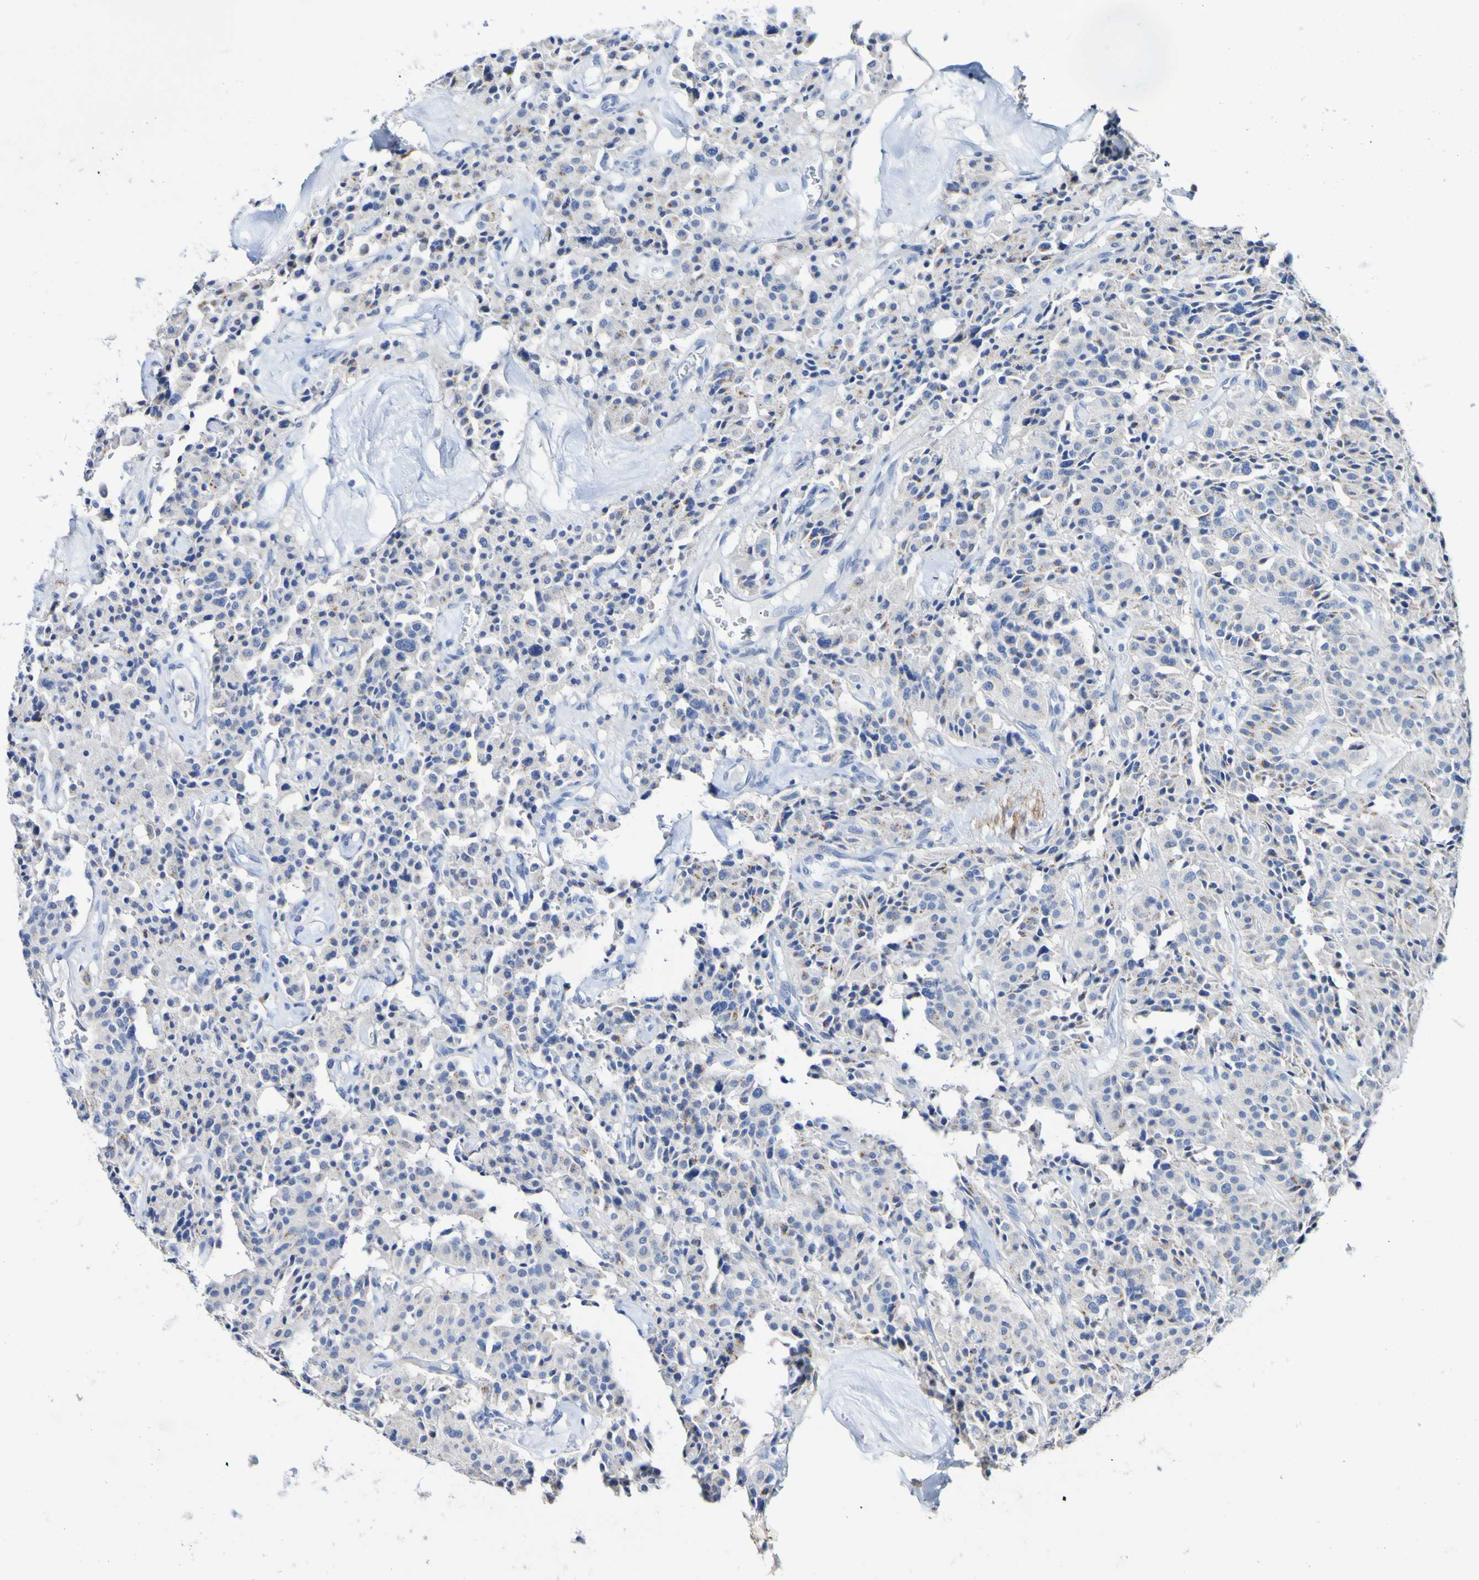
{"staining": {"intensity": "negative", "quantity": "none", "location": "none"}, "tissue": "carcinoid", "cell_type": "Tumor cells", "image_type": "cancer", "snomed": [{"axis": "morphology", "description": "Carcinoid, malignant, NOS"}, {"axis": "topography", "description": "Lung"}], "caption": "Carcinoid was stained to show a protein in brown. There is no significant positivity in tumor cells.", "gene": "SGCB", "patient": {"sex": "male", "age": 30}}